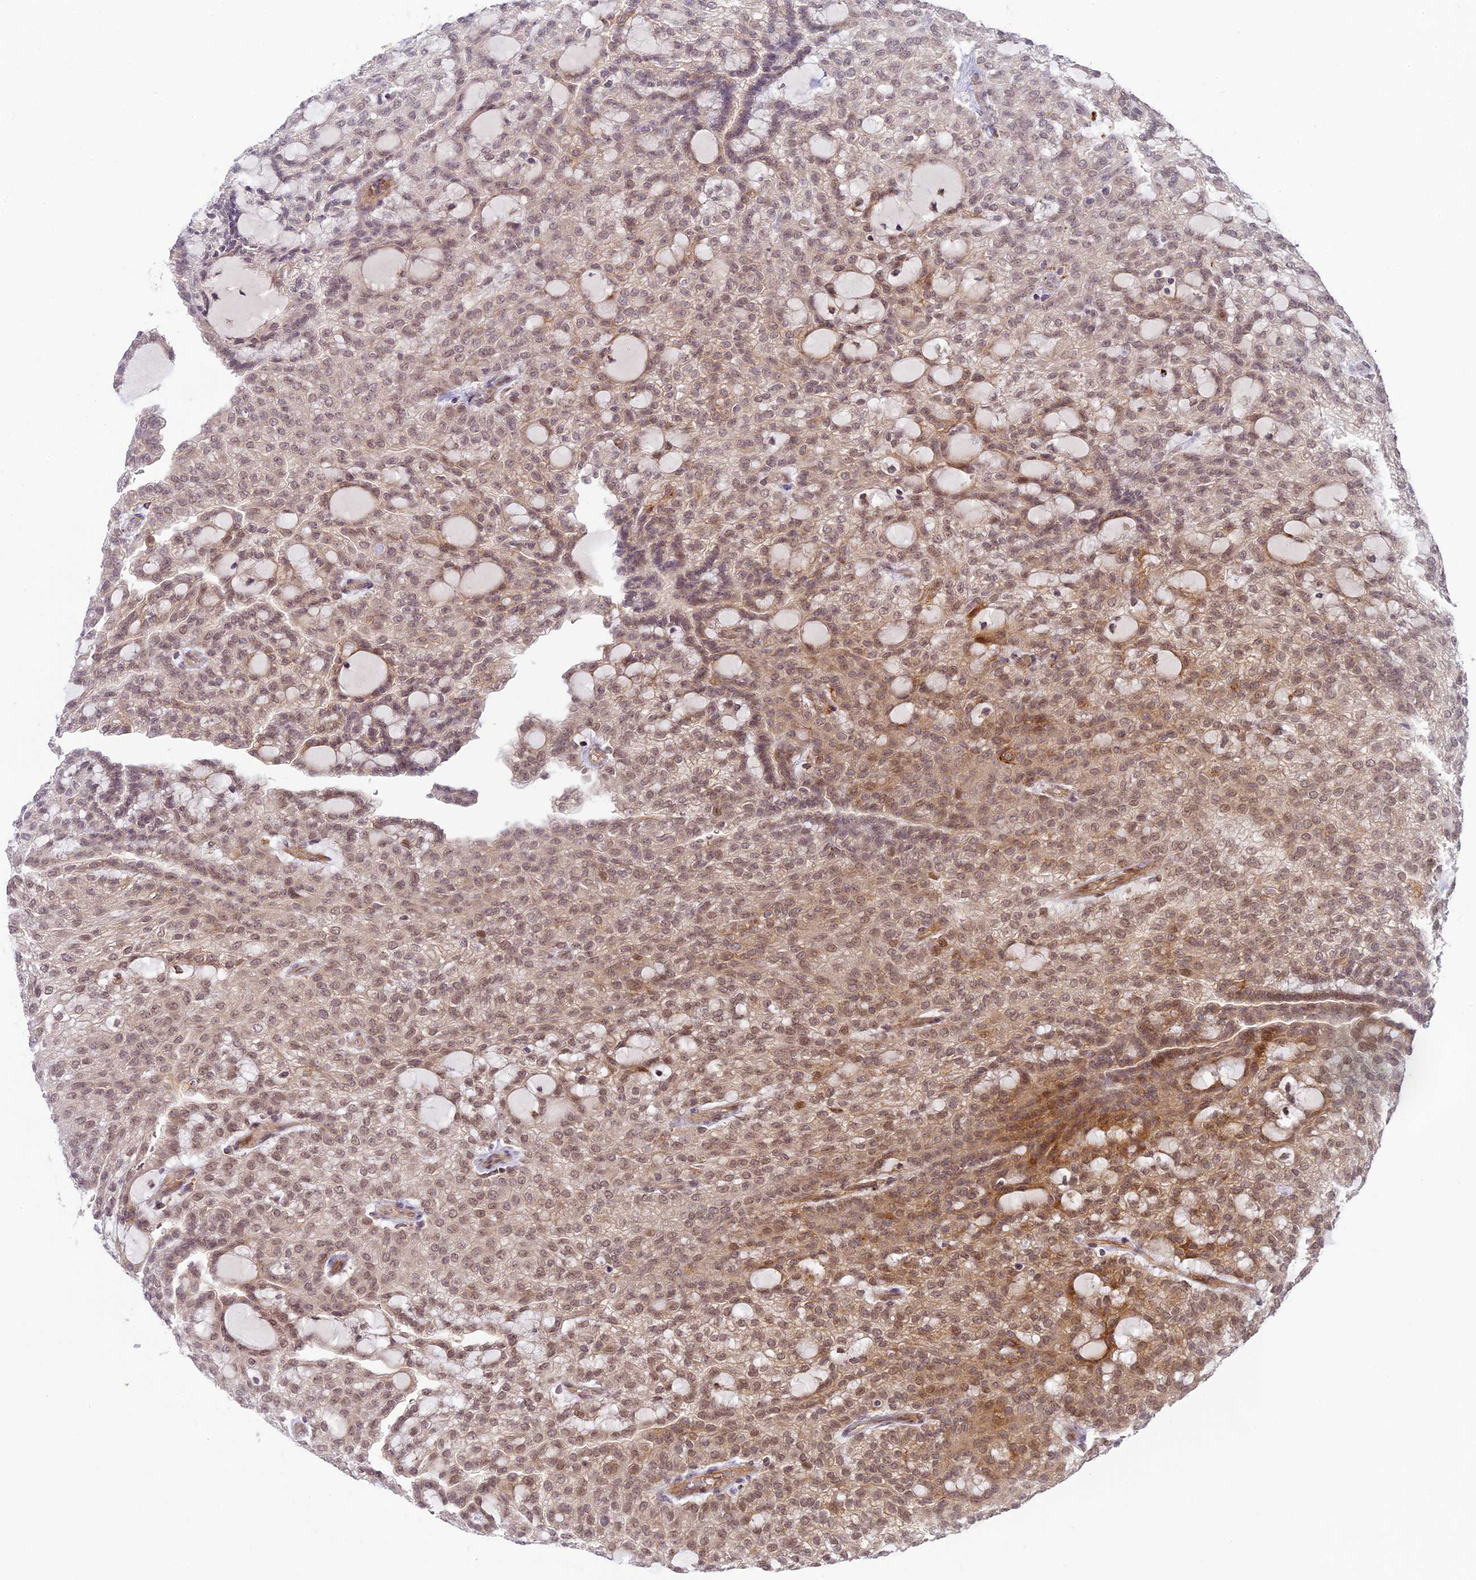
{"staining": {"intensity": "moderate", "quantity": ">75%", "location": "cytoplasmic/membranous,nuclear"}, "tissue": "renal cancer", "cell_type": "Tumor cells", "image_type": "cancer", "snomed": [{"axis": "morphology", "description": "Adenocarcinoma, NOS"}, {"axis": "topography", "description": "Kidney"}], "caption": "This photomicrograph reveals immunohistochemistry (IHC) staining of renal adenocarcinoma, with medium moderate cytoplasmic/membranous and nuclear positivity in approximately >75% of tumor cells.", "gene": "DGKH", "patient": {"sex": "male", "age": 63}}